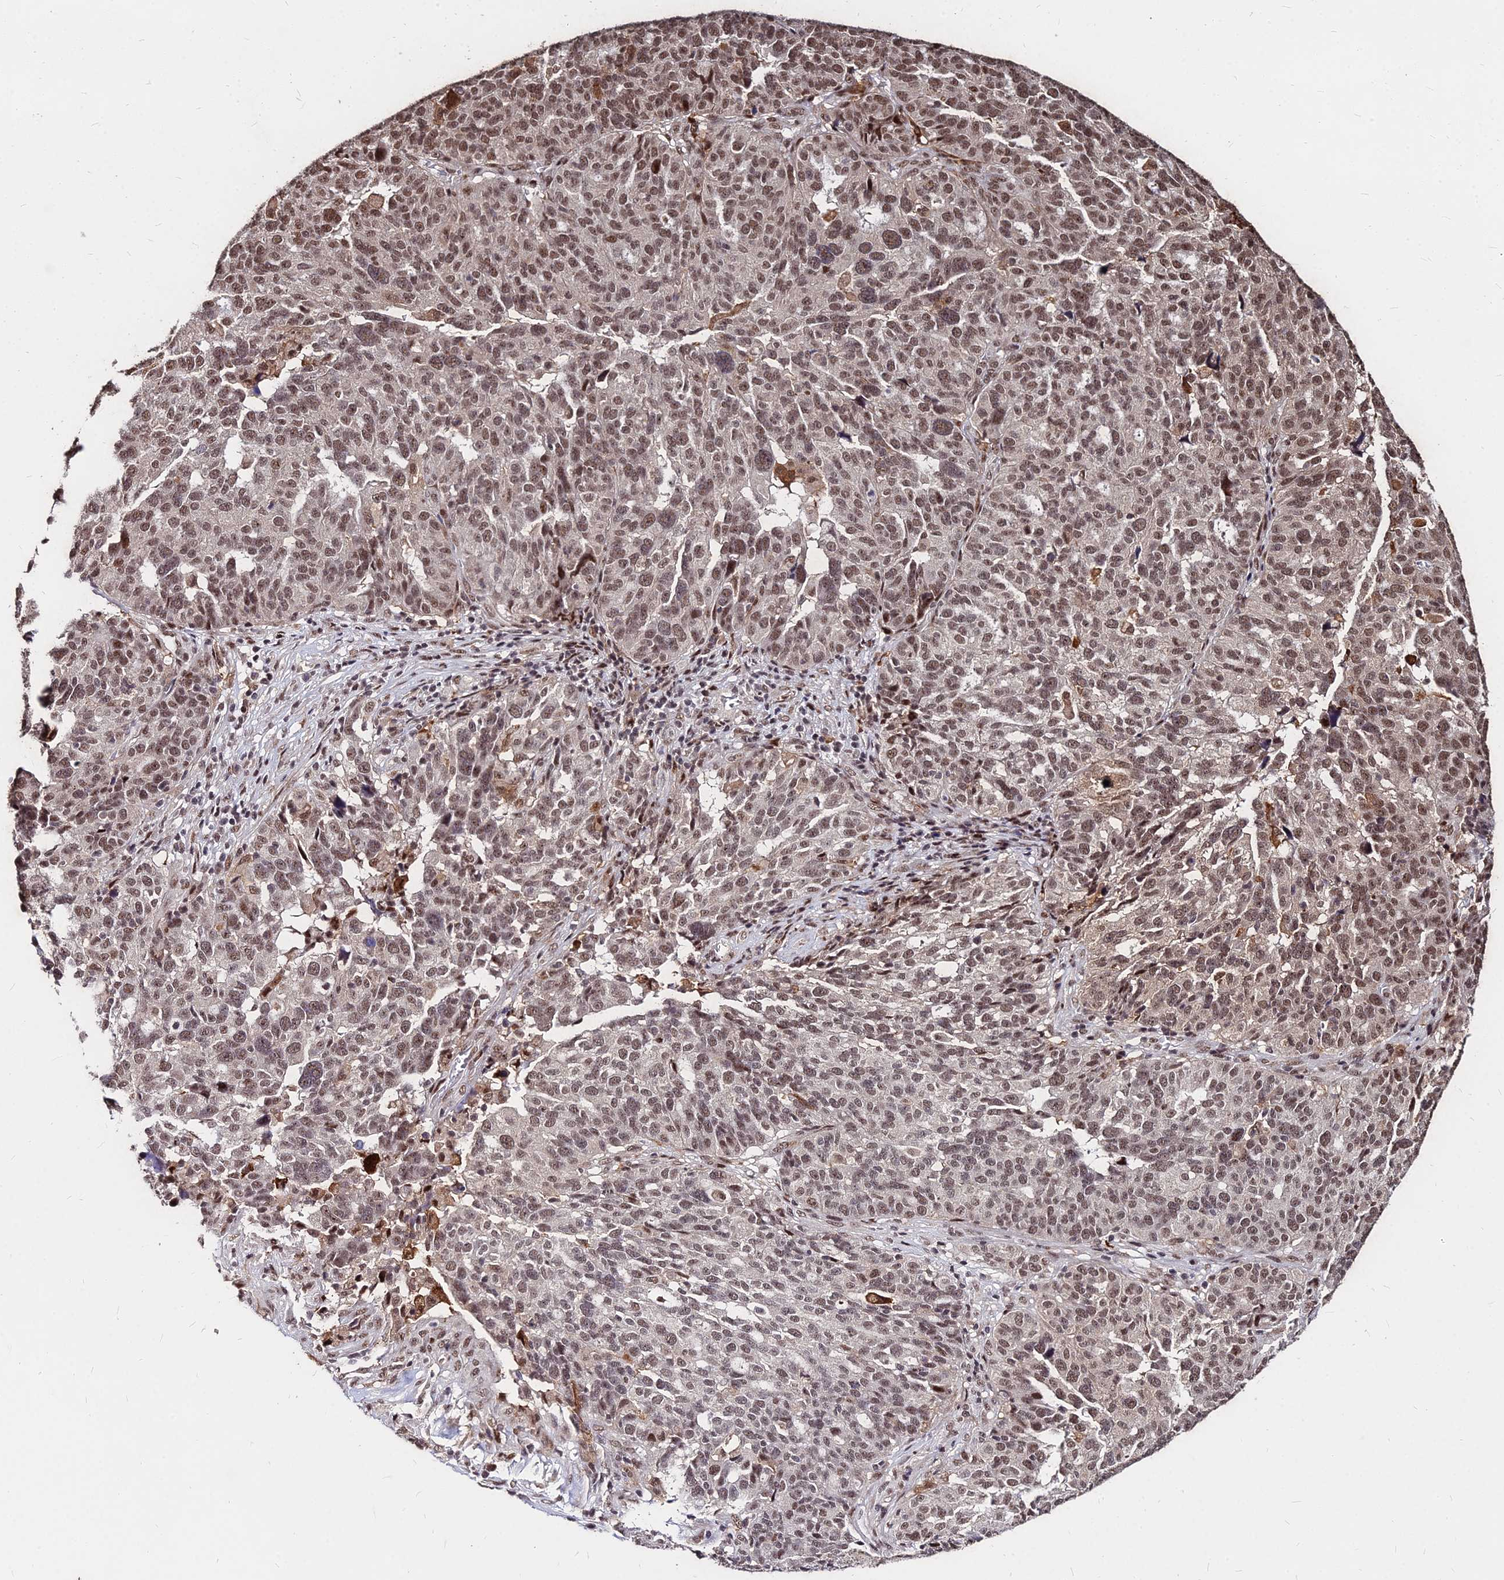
{"staining": {"intensity": "moderate", "quantity": ">75%", "location": "nuclear"}, "tissue": "ovarian cancer", "cell_type": "Tumor cells", "image_type": "cancer", "snomed": [{"axis": "morphology", "description": "Cystadenocarcinoma, serous, NOS"}, {"axis": "topography", "description": "Ovary"}], "caption": "Immunohistochemical staining of ovarian serous cystadenocarcinoma shows medium levels of moderate nuclear staining in about >75% of tumor cells.", "gene": "ZBED4", "patient": {"sex": "female", "age": 59}}